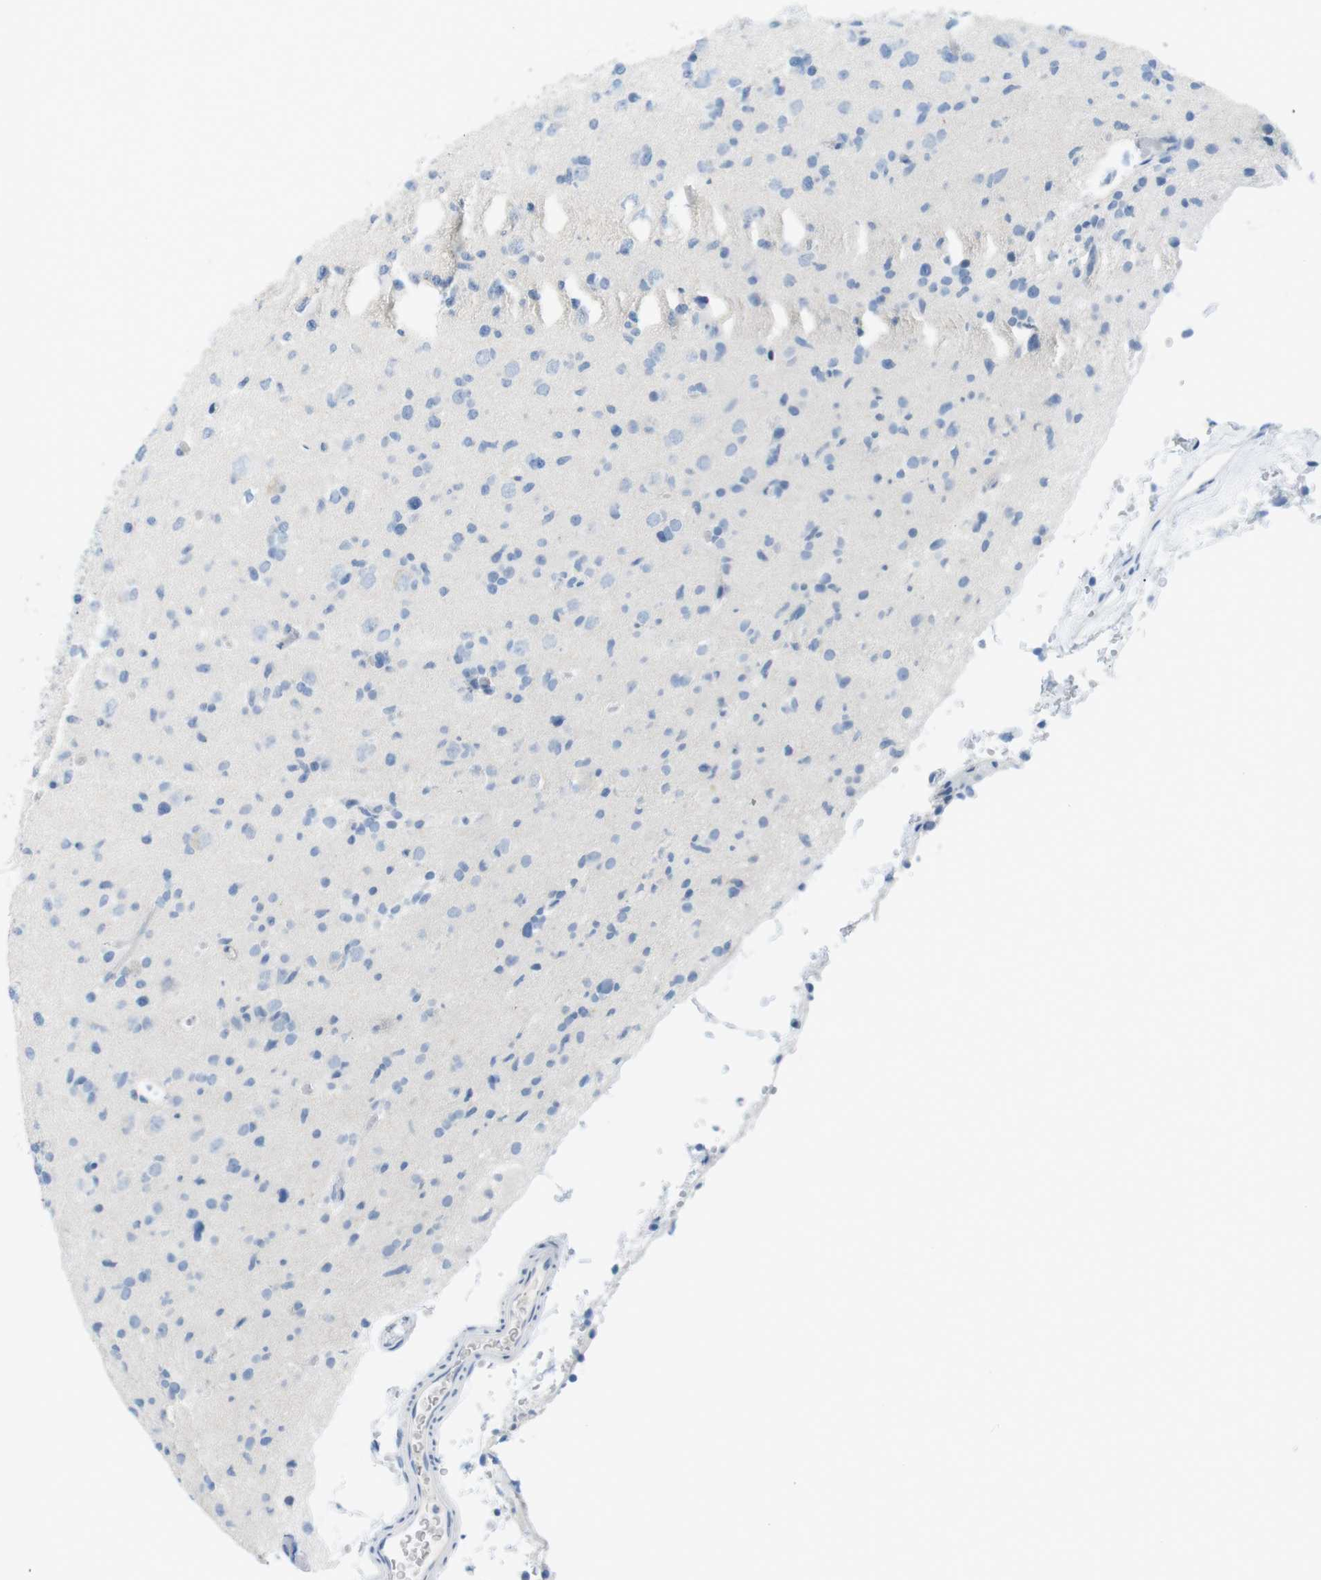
{"staining": {"intensity": "negative", "quantity": "none", "location": "none"}, "tissue": "glioma", "cell_type": "Tumor cells", "image_type": "cancer", "snomed": [{"axis": "morphology", "description": "Glioma, malignant, Low grade"}, {"axis": "topography", "description": "Brain"}], "caption": "Immunohistochemistry (IHC) histopathology image of neoplastic tissue: glioma stained with DAB (3,3'-diaminobenzidine) exhibits no significant protein positivity in tumor cells. Nuclei are stained in blue.", "gene": "TNFRSF4", "patient": {"sex": "female", "age": 22}}